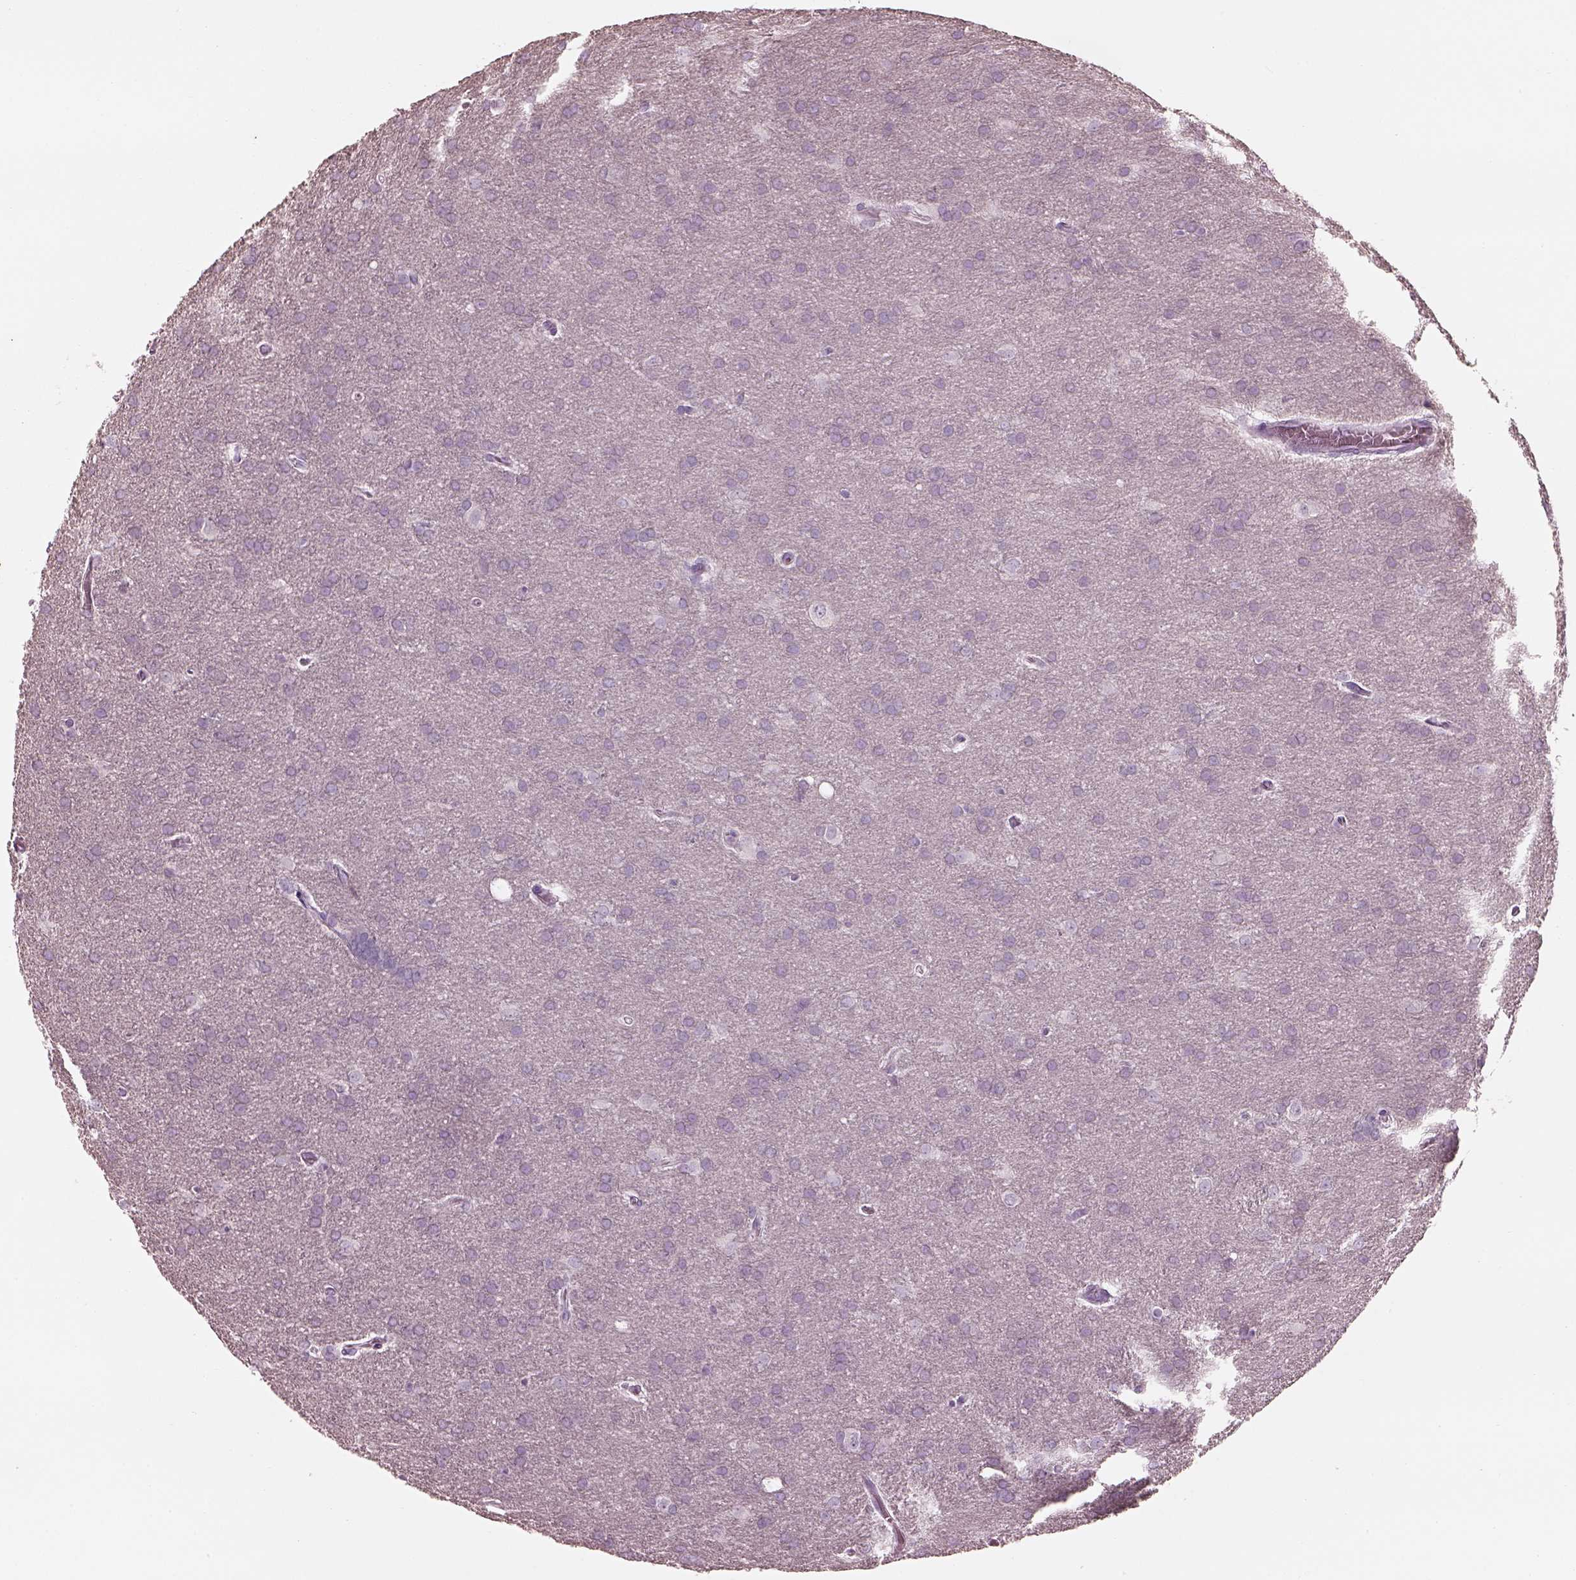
{"staining": {"intensity": "negative", "quantity": "none", "location": "none"}, "tissue": "glioma", "cell_type": "Tumor cells", "image_type": "cancer", "snomed": [{"axis": "morphology", "description": "Glioma, malignant, Low grade"}, {"axis": "topography", "description": "Brain"}], "caption": "The histopathology image shows no staining of tumor cells in glioma.", "gene": "RSPH9", "patient": {"sex": "female", "age": 32}}